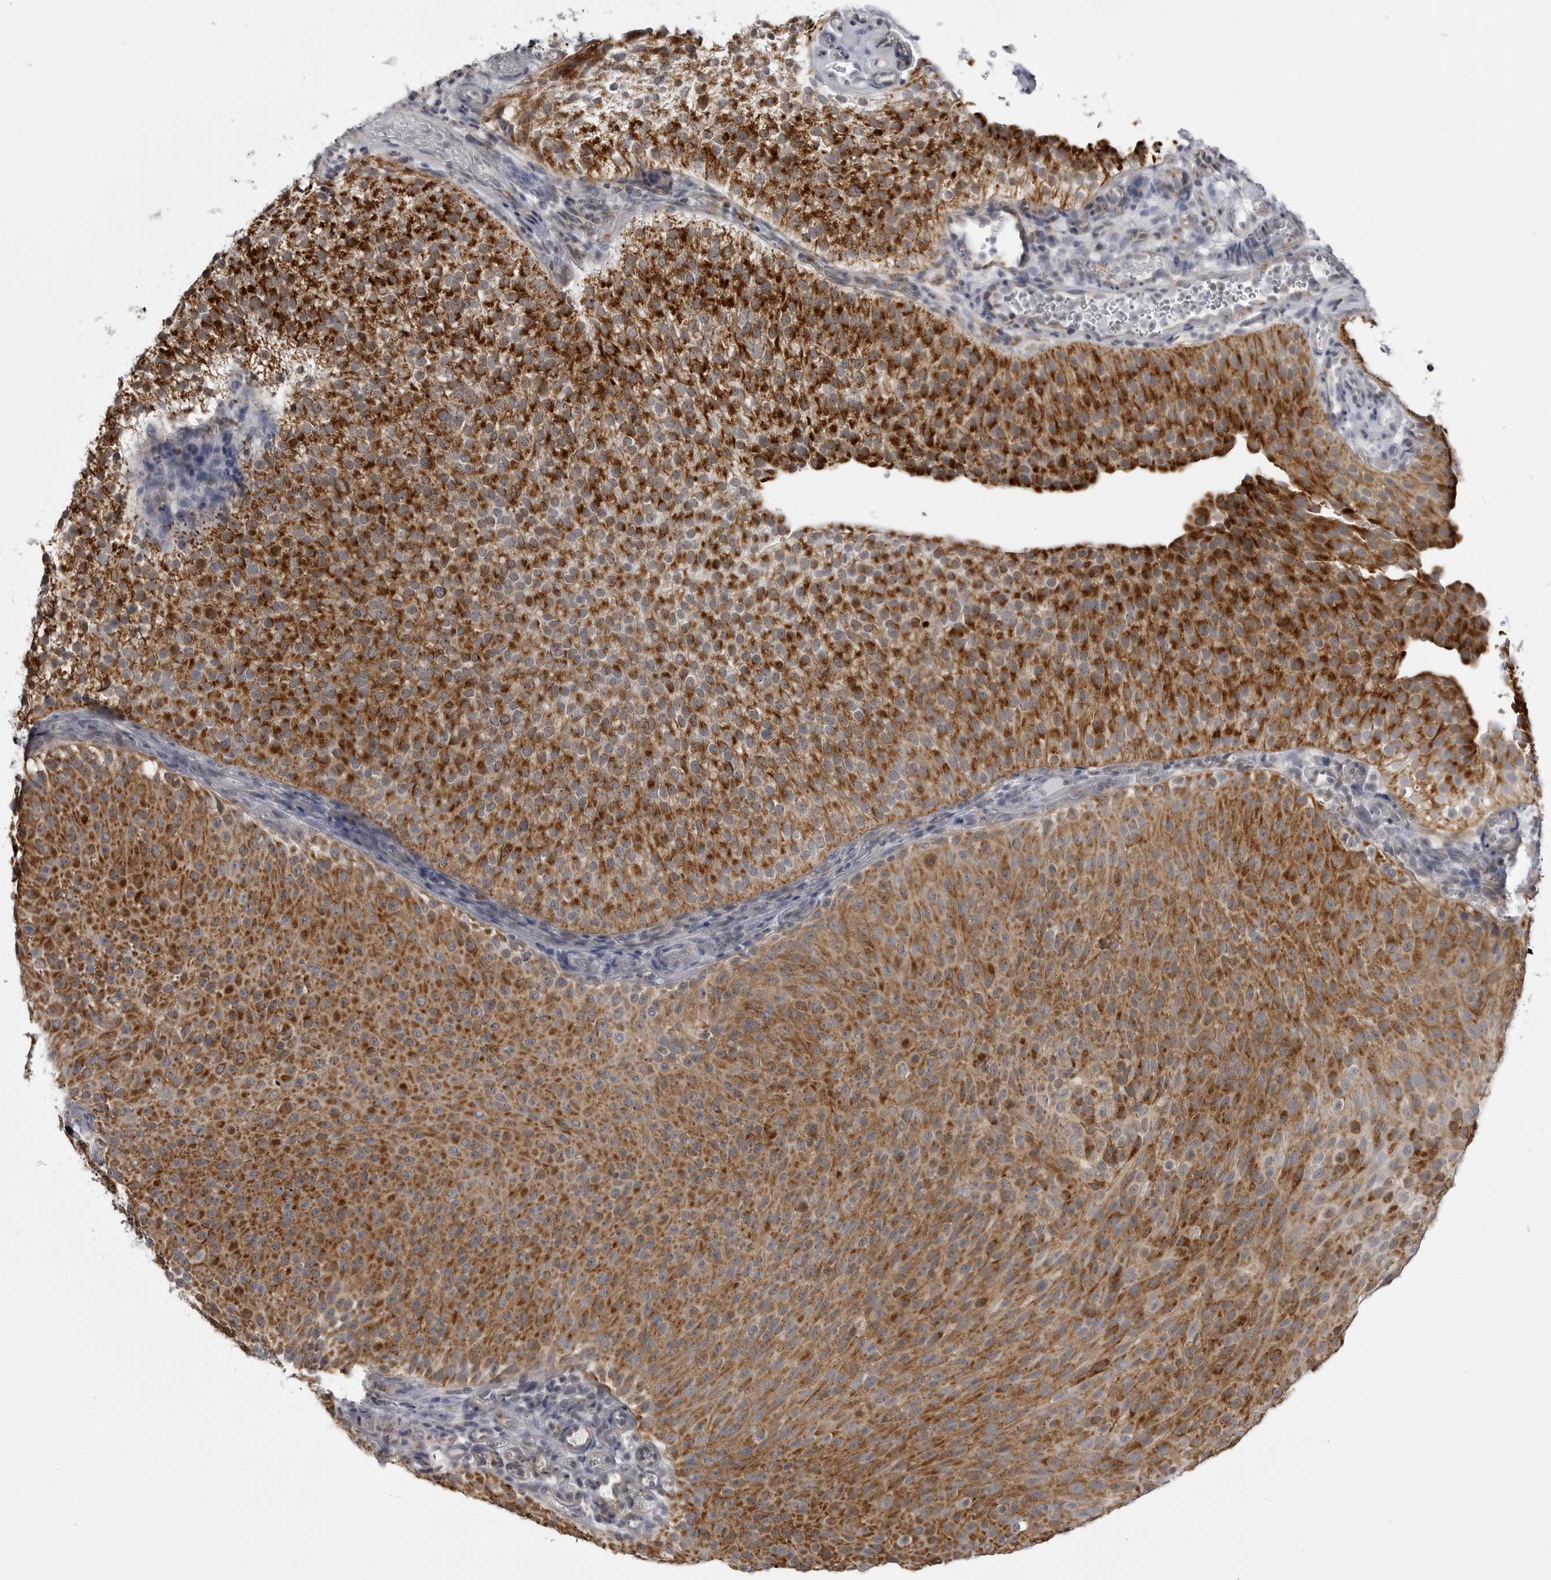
{"staining": {"intensity": "strong", "quantity": ">75%", "location": "cytoplasmic/membranous"}, "tissue": "urothelial cancer", "cell_type": "Tumor cells", "image_type": "cancer", "snomed": [{"axis": "morphology", "description": "Urothelial carcinoma, Low grade"}, {"axis": "topography", "description": "Urinary bladder"}], "caption": "A brown stain highlights strong cytoplasmic/membranous staining of a protein in human urothelial cancer tumor cells. (Stains: DAB (3,3'-diaminobenzidine) in brown, nuclei in blue, Microscopy: brightfield microscopy at high magnification).", "gene": "FH", "patient": {"sex": "male", "age": 78}}